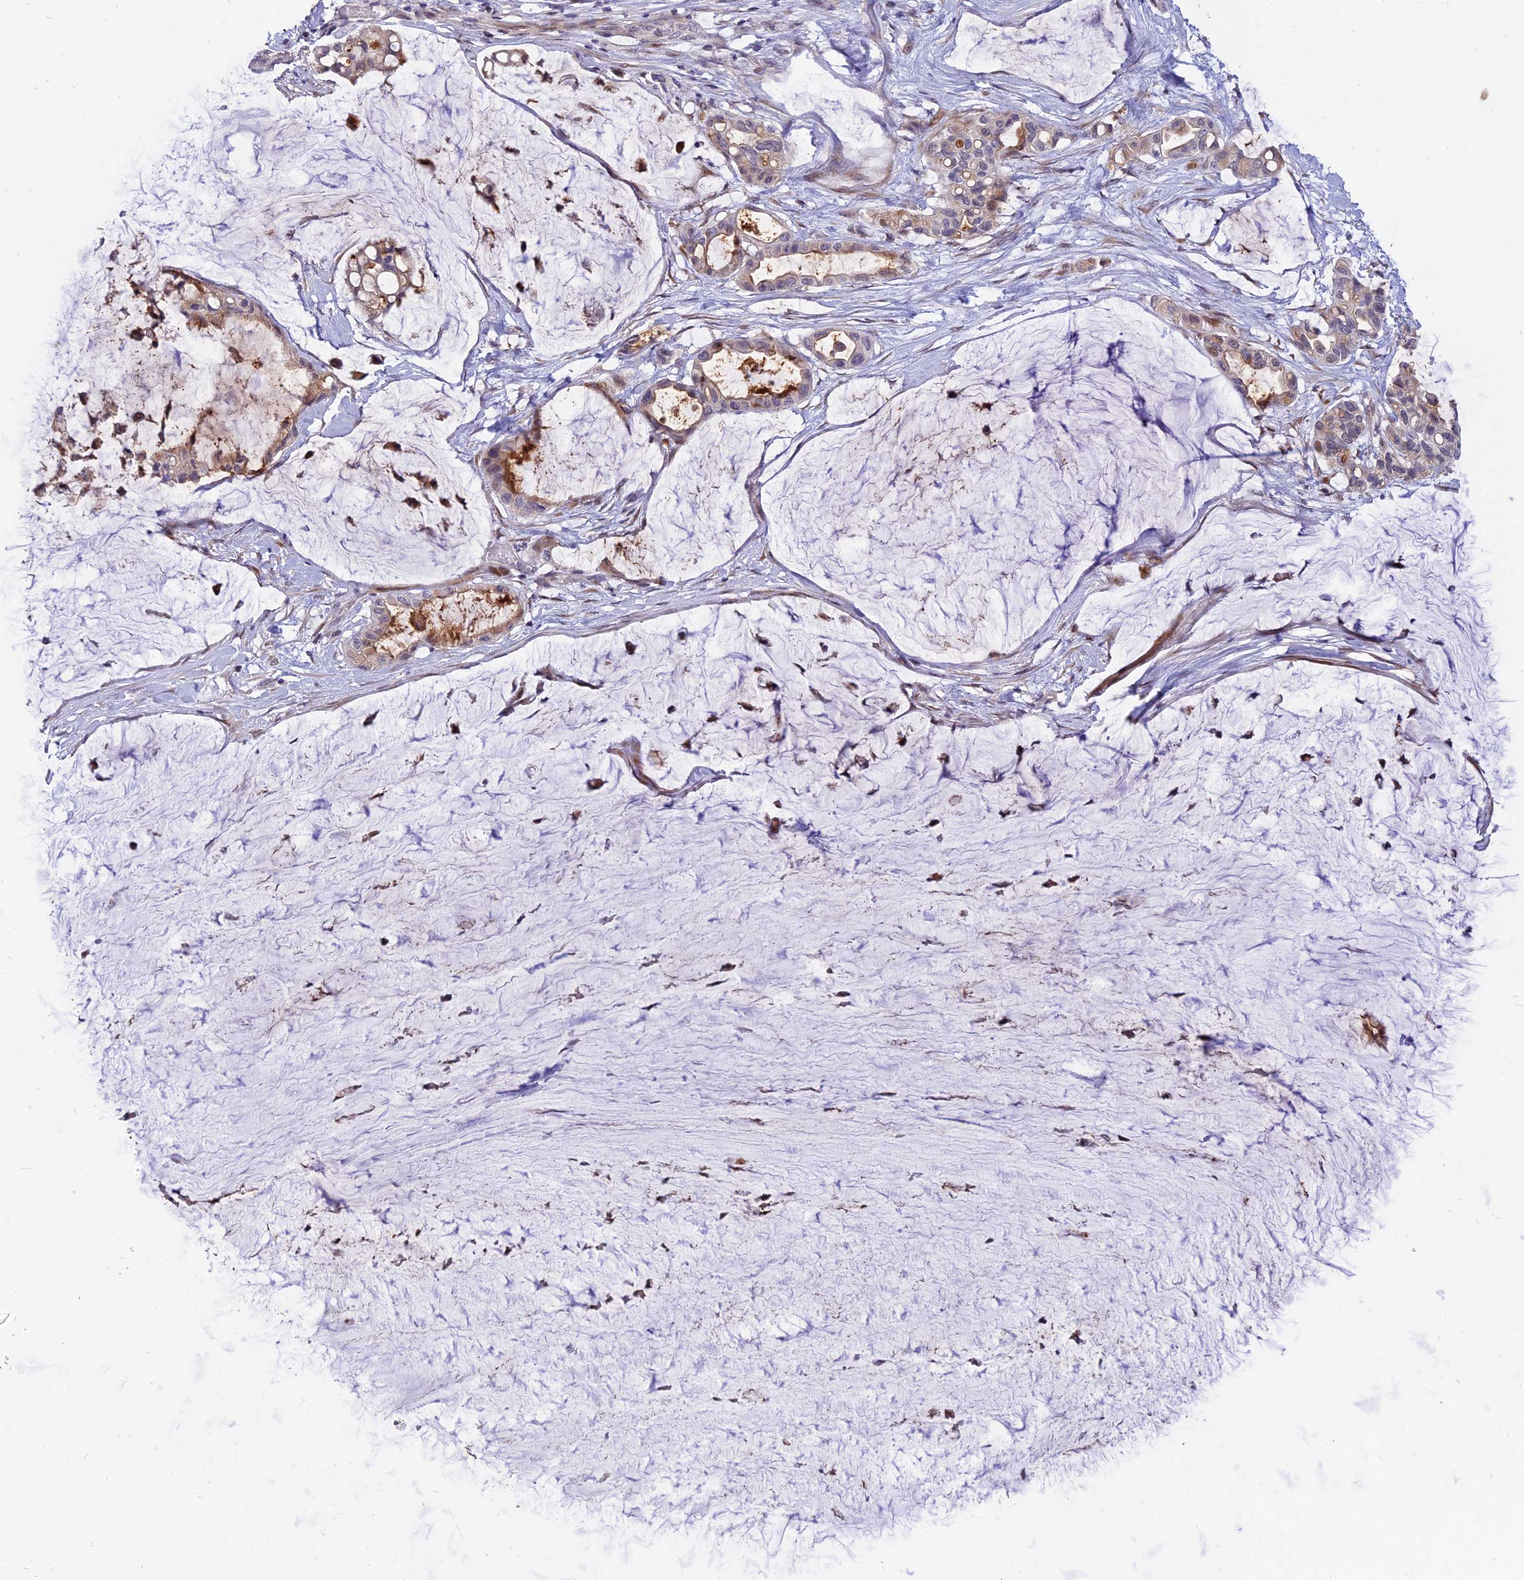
{"staining": {"intensity": "weak", "quantity": "<25%", "location": "nuclear"}, "tissue": "ovarian cancer", "cell_type": "Tumor cells", "image_type": "cancer", "snomed": [{"axis": "morphology", "description": "Cystadenocarcinoma, mucinous, NOS"}, {"axis": "topography", "description": "Ovary"}], "caption": "IHC histopathology image of neoplastic tissue: ovarian cancer (mucinous cystadenocarcinoma) stained with DAB (3,3'-diaminobenzidine) displays no significant protein positivity in tumor cells. (DAB IHC, high magnification).", "gene": "TMEM263", "patient": {"sex": "female", "age": 39}}